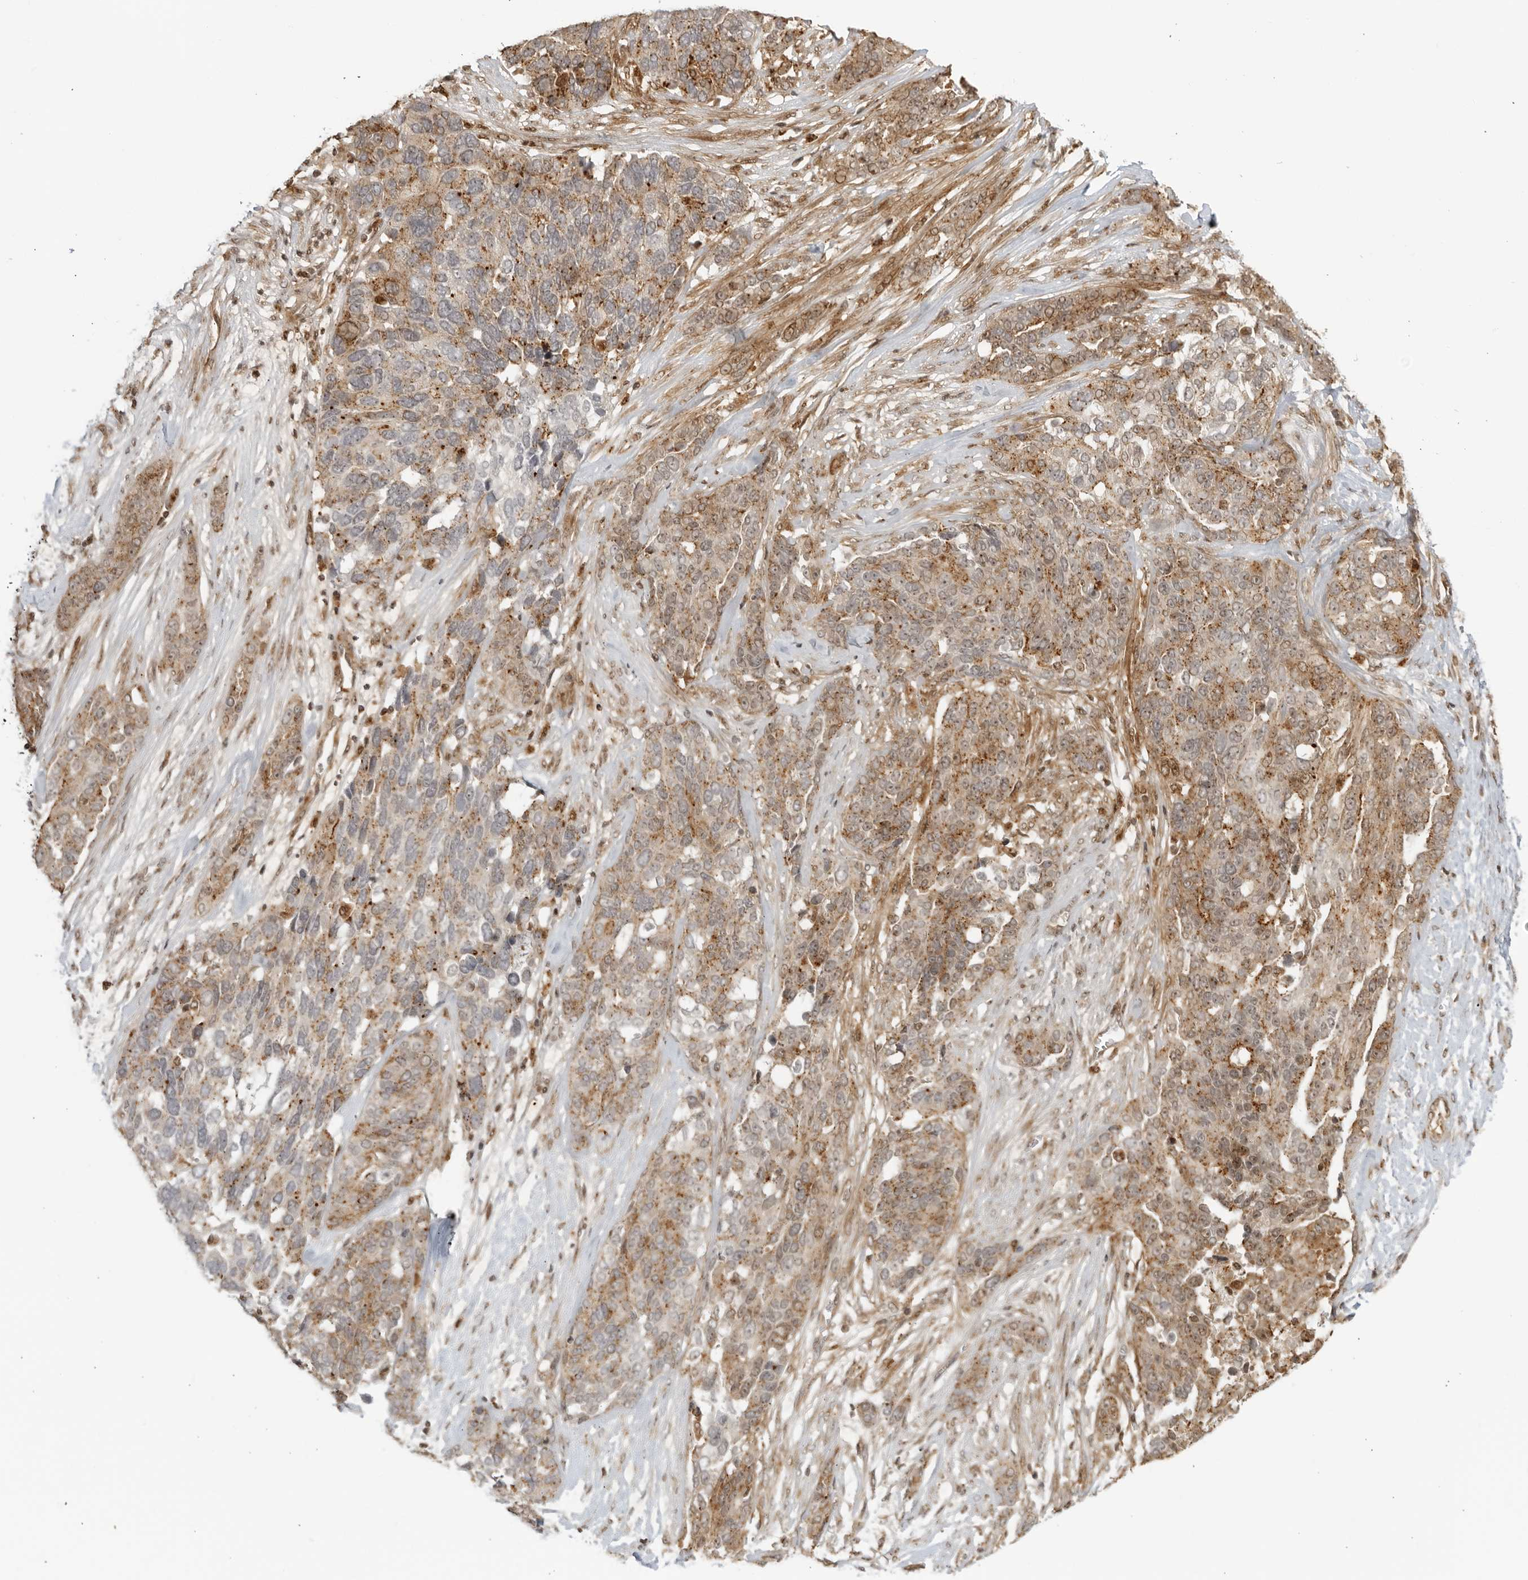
{"staining": {"intensity": "moderate", "quantity": "25%-75%", "location": "cytoplasmic/membranous"}, "tissue": "ovarian cancer", "cell_type": "Tumor cells", "image_type": "cancer", "snomed": [{"axis": "morphology", "description": "Cystadenocarcinoma, serous, NOS"}, {"axis": "topography", "description": "Ovary"}], "caption": "Moderate cytoplasmic/membranous positivity for a protein is seen in about 25%-75% of tumor cells of ovarian cancer using immunohistochemistry (IHC).", "gene": "TCF21", "patient": {"sex": "female", "age": 44}}